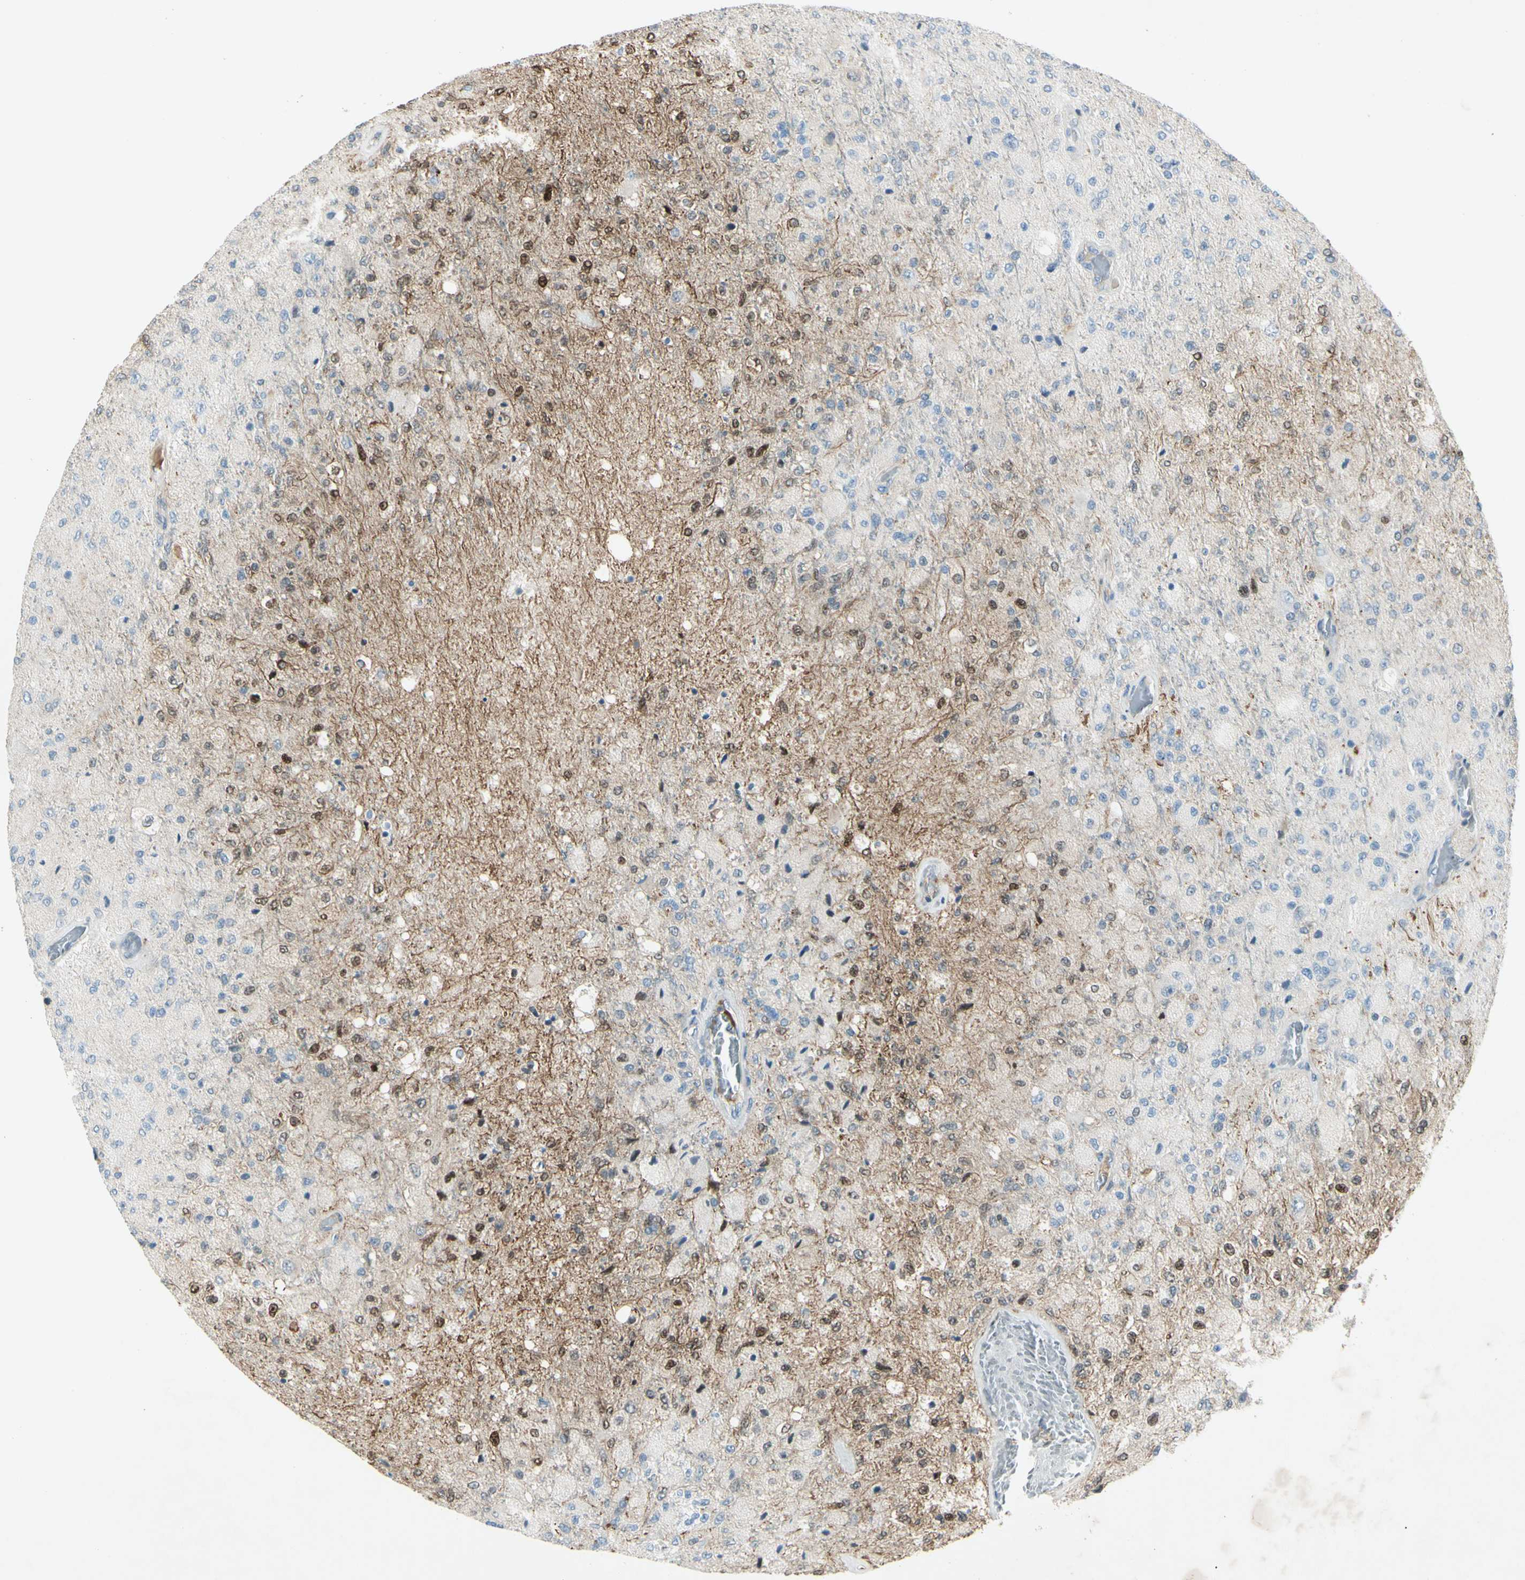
{"staining": {"intensity": "moderate", "quantity": "25%-75%", "location": "nuclear"}, "tissue": "glioma", "cell_type": "Tumor cells", "image_type": "cancer", "snomed": [{"axis": "morphology", "description": "Normal tissue, NOS"}, {"axis": "morphology", "description": "Glioma, malignant, High grade"}, {"axis": "topography", "description": "Cerebral cortex"}], "caption": "Moderate nuclear staining for a protein is seen in about 25%-75% of tumor cells of malignant glioma (high-grade) using immunohistochemistry.", "gene": "C1orf159", "patient": {"sex": "male", "age": 77}}